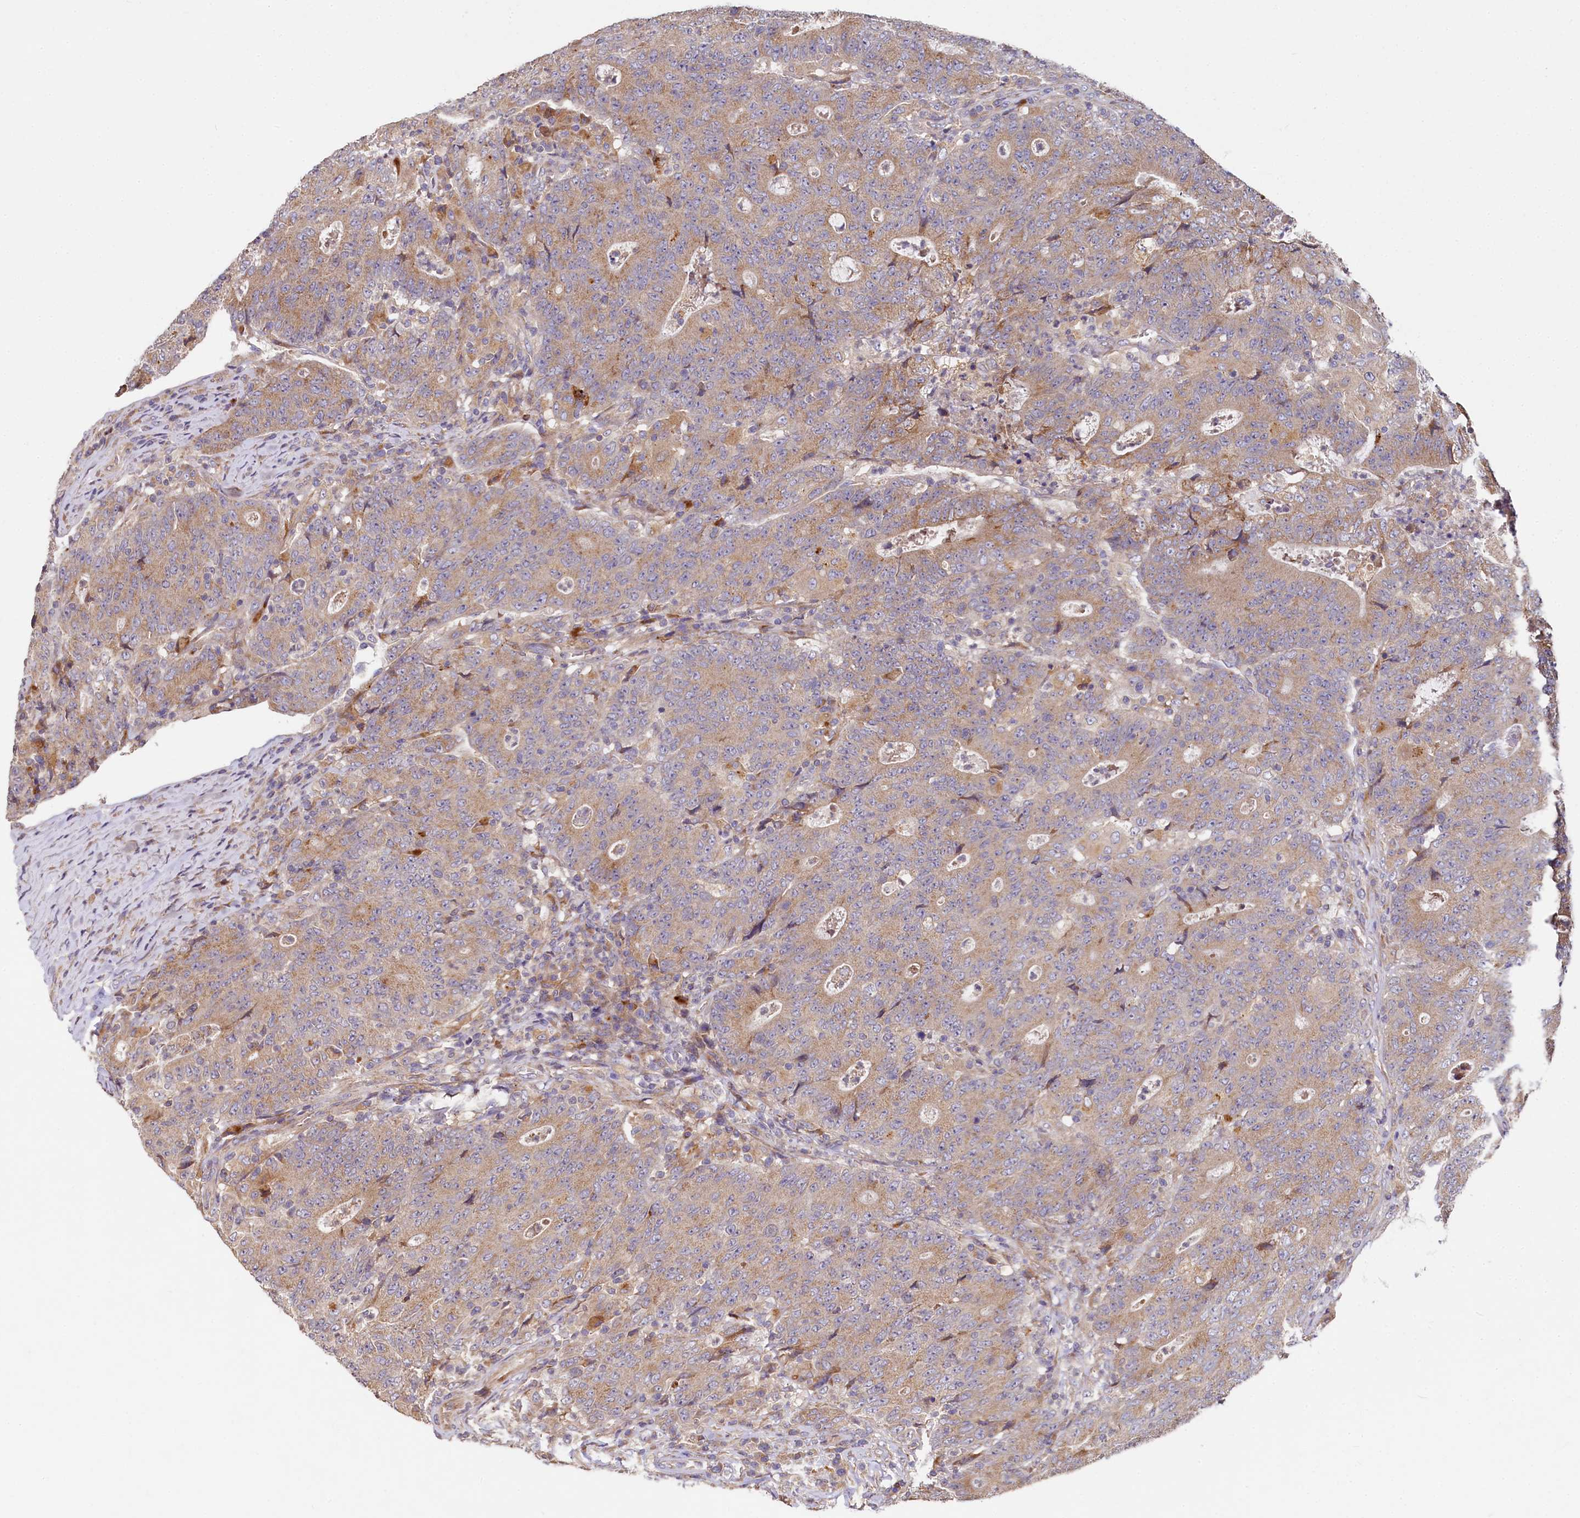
{"staining": {"intensity": "moderate", "quantity": ">75%", "location": "cytoplasmic/membranous"}, "tissue": "colorectal cancer", "cell_type": "Tumor cells", "image_type": "cancer", "snomed": [{"axis": "morphology", "description": "Adenocarcinoma, NOS"}, {"axis": "topography", "description": "Colon"}], "caption": "Human adenocarcinoma (colorectal) stained with a brown dye shows moderate cytoplasmic/membranous positive staining in approximately >75% of tumor cells.", "gene": "SPRYD3", "patient": {"sex": "female", "age": 75}}